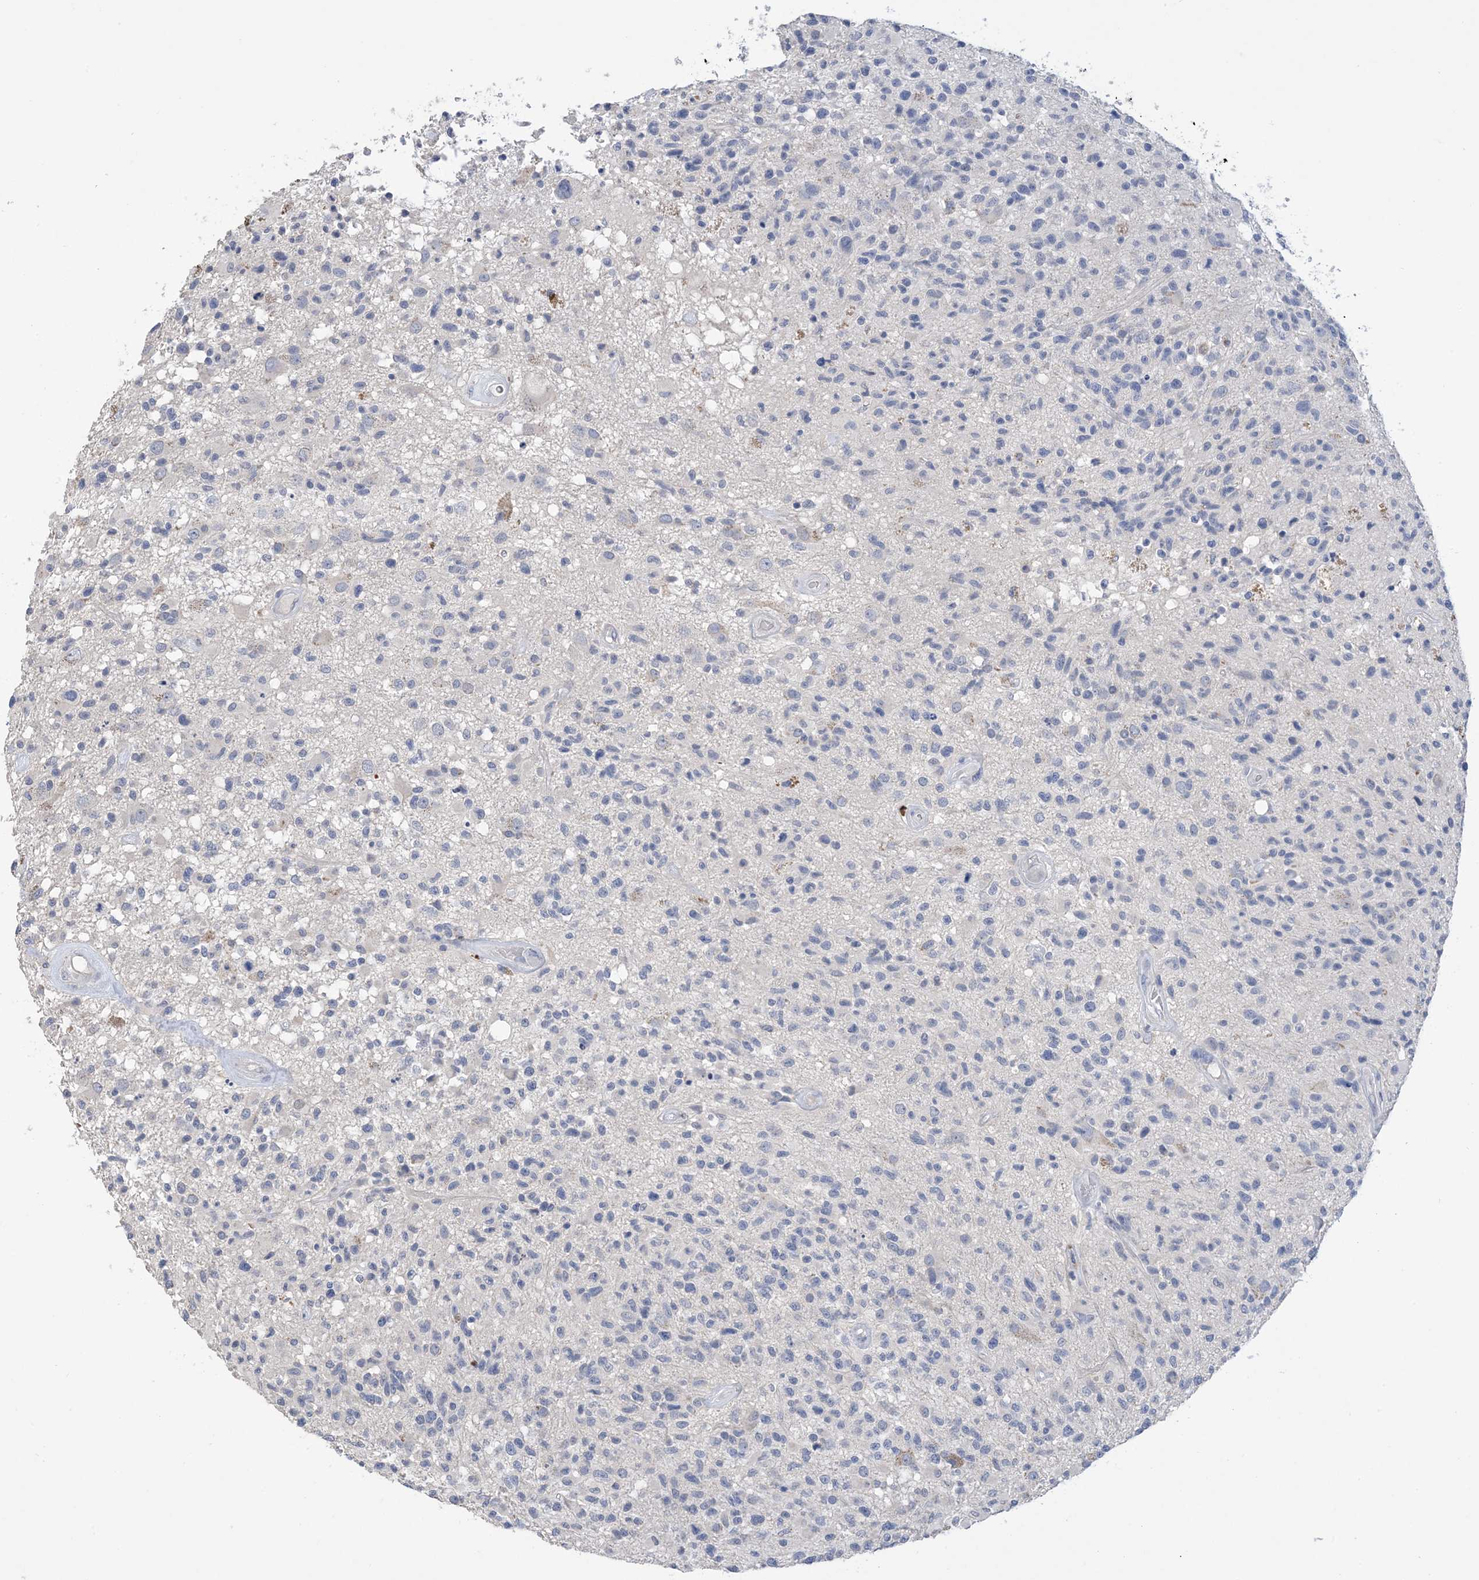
{"staining": {"intensity": "negative", "quantity": "none", "location": "none"}, "tissue": "glioma", "cell_type": "Tumor cells", "image_type": "cancer", "snomed": [{"axis": "morphology", "description": "Glioma, malignant, High grade"}, {"axis": "morphology", "description": "Glioblastoma, NOS"}, {"axis": "topography", "description": "Brain"}], "caption": "This is a photomicrograph of immunohistochemistry staining of glioma, which shows no expression in tumor cells. (Stains: DAB immunohistochemistry with hematoxylin counter stain, Microscopy: brightfield microscopy at high magnification).", "gene": "DSC3", "patient": {"sex": "male", "age": 60}}